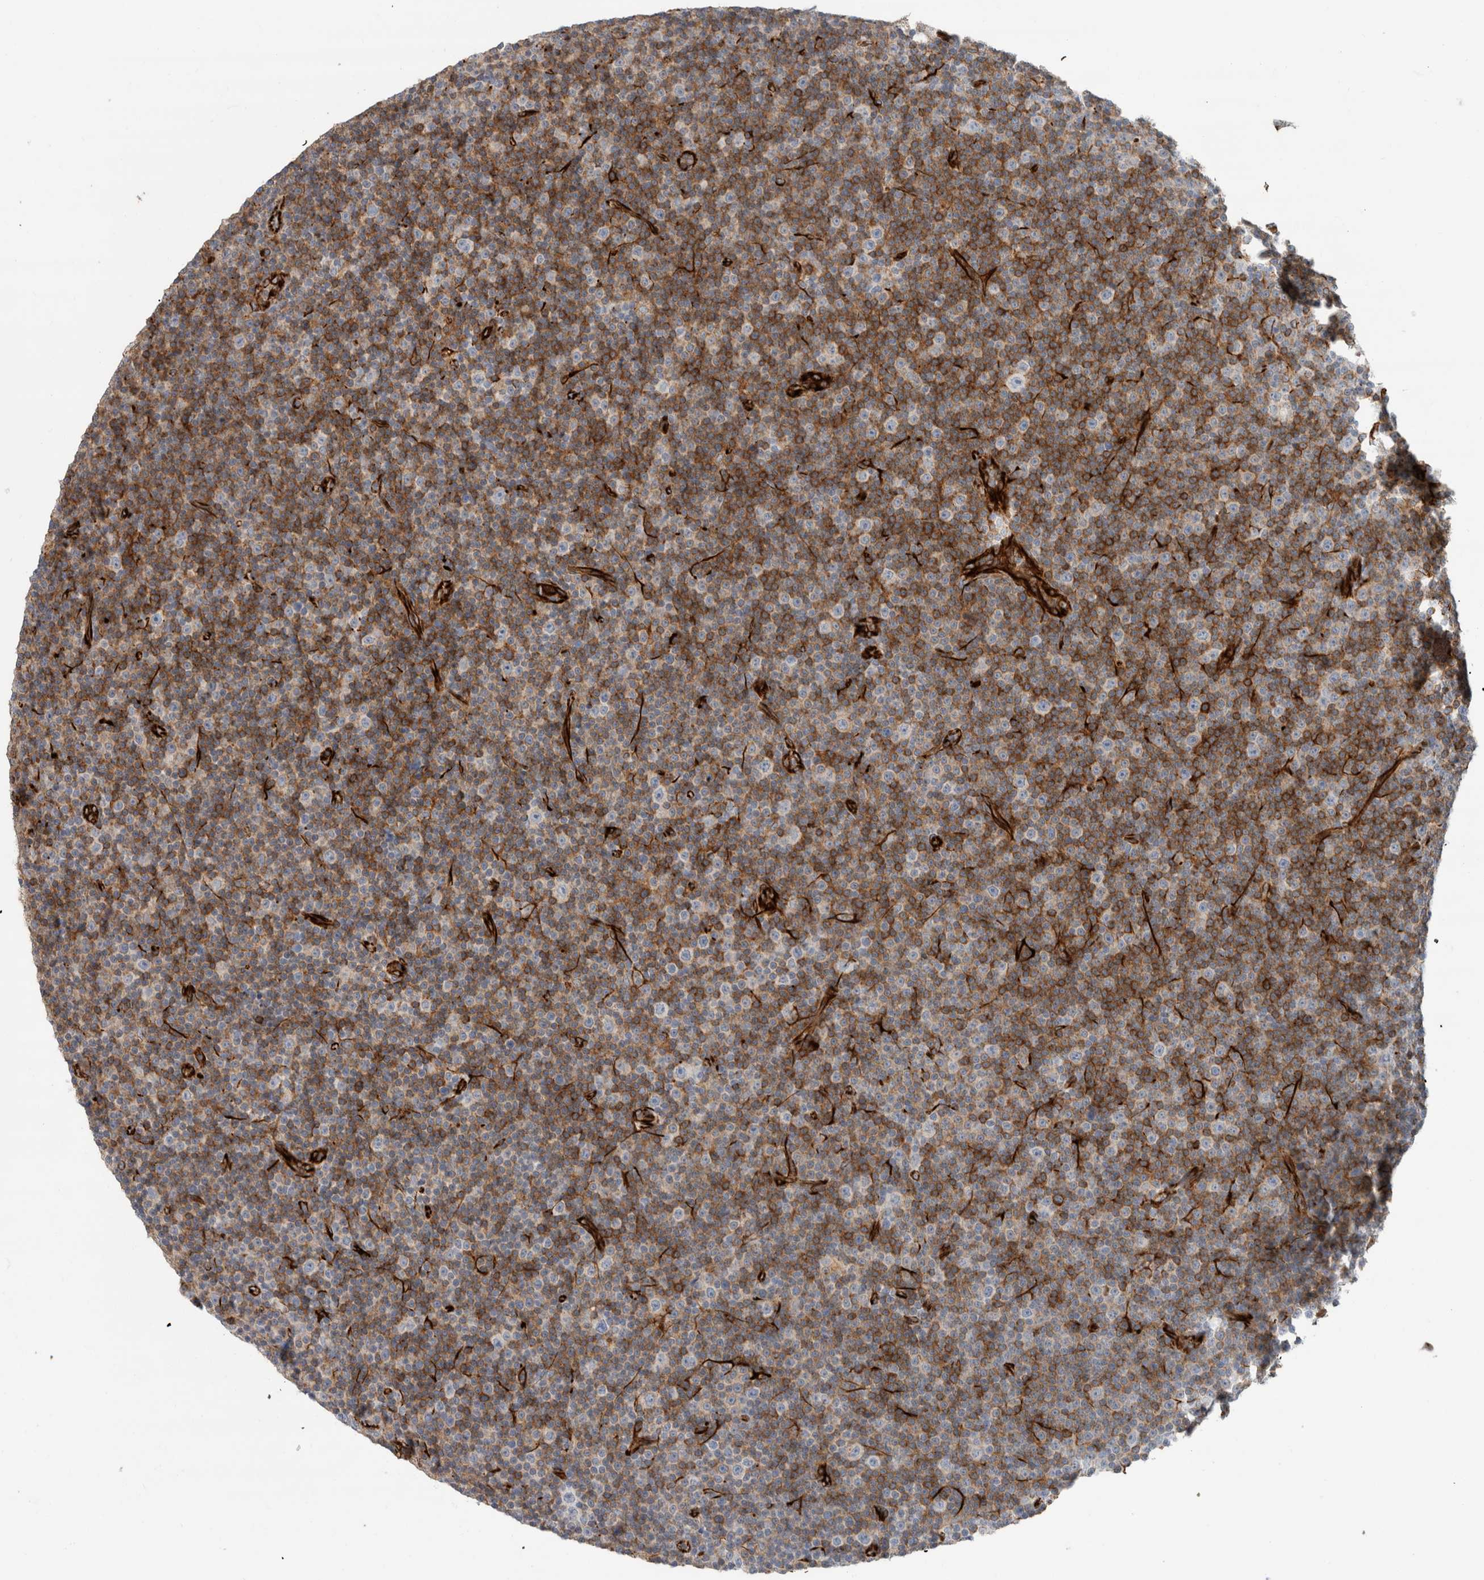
{"staining": {"intensity": "moderate", "quantity": "25%-75%", "location": "cytoplasmic/membranous"}, "tissue": "lymphoma", "cell_type": "Tumor cells", "image_type": "cancer", "snomed": [{"axis": "morphology", "description": "Malignant lymphoma, non-Hodgkin's type, Low grade"}, {"axis": "topography", "description": "Lymph node"}], "caption": "Tumor cells reveal medium levels of moderate cytoplasmic/membranous positivity in about 25%-75% of cells in human low-grade malignant lymphoma, non-Hodgkin's type. Using DAB (3,3'-diaminobenzidine) (brown) and hematoxylin (blue) stains, captured at high magnification using brightfield microscopy.", "gene": "LY86", "patient": {"sex": "female", "age": 67}}